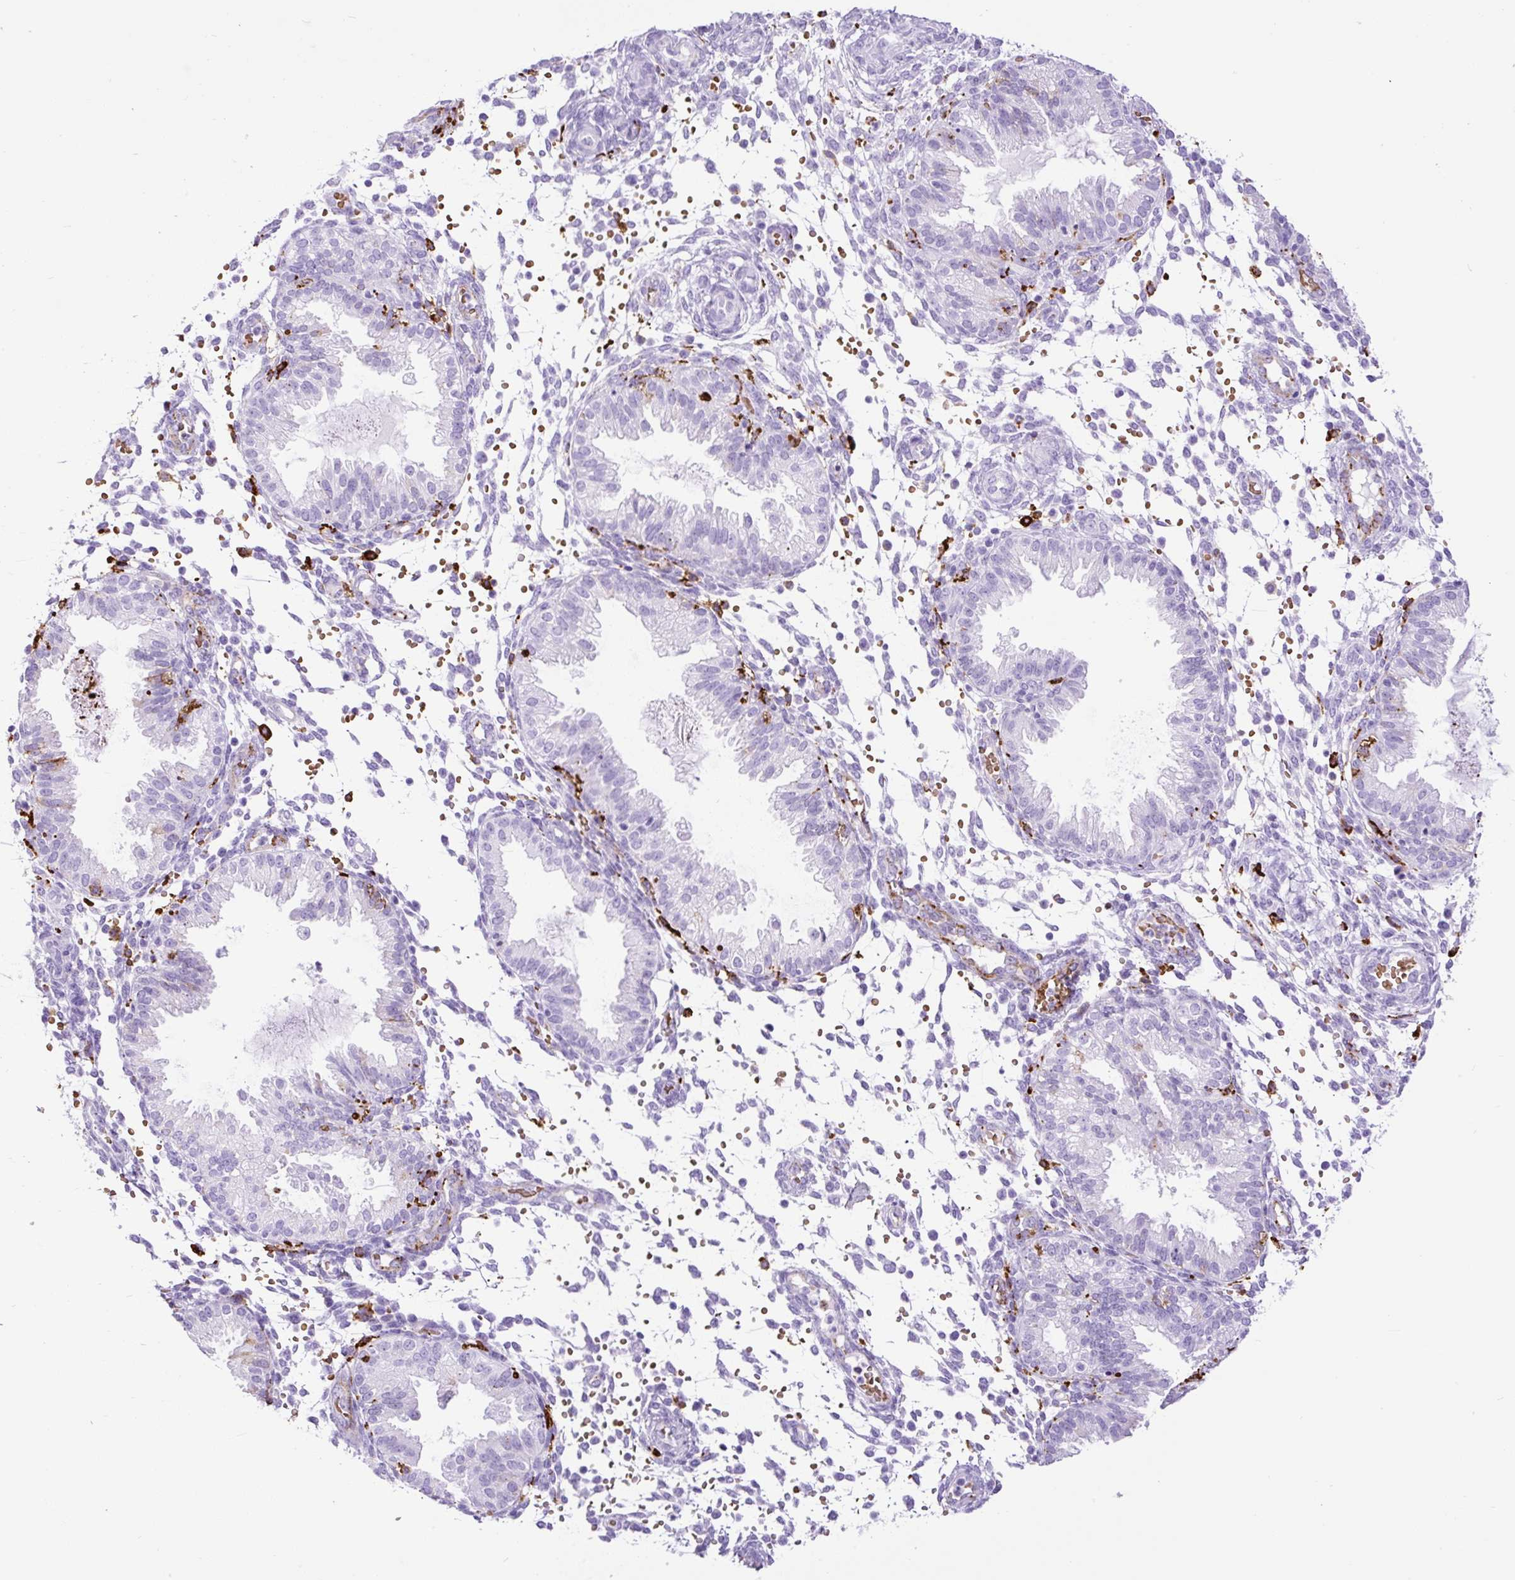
{"staining": {"intensity": "negative", "quantity": "none", "location": "none"}, "tissue": "endometrium", "cell_type": "Cells in endometrial stroma", "image_type": "normal", "snomed": [{"axis": "morphology", "description": "Normal tissue, NOS"}, {"axis": "topography", "description": "Endometrium"}], "caption": "This photomicrograph is of benign endometrium stained with immunohistochemistry to label a protein in brown with the nuclei are counter-stained blue. There is no staining in cells in endometrial stroma.", "gene": "HLA", "patient": {"sex": "female", "age": 33}}